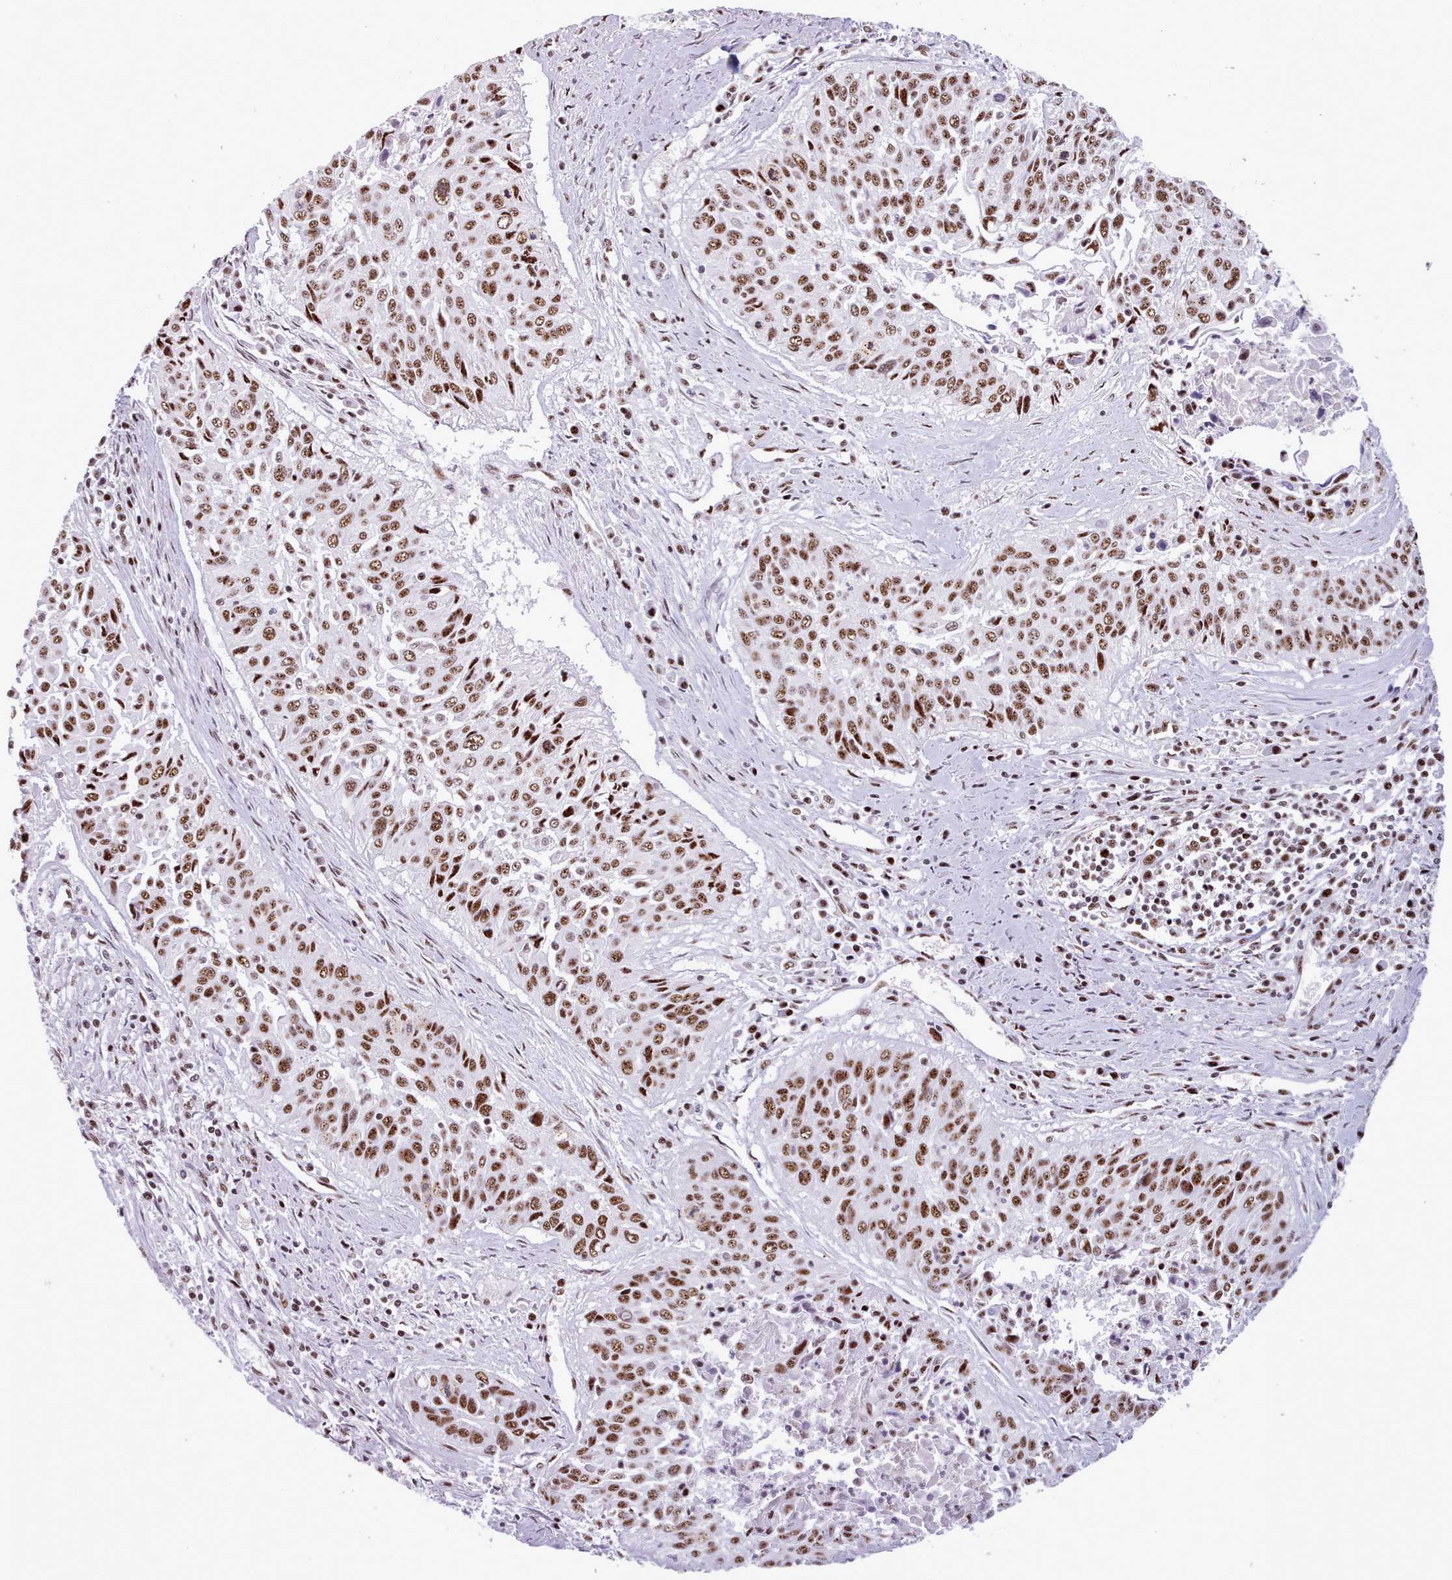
{"staining": {"intensity": "strong", "quantity": ">75%", "location": "nuclear"}, "tissue": "cervical cancer", "cell_type": "Tumor cells", "image_type": "cancer", "snomed": [{"axis": "morphology", "description": "Squamous cell carcinoma, NOS"}, {"axis": "topography", "description": "Cervix"}], "caption": "Cervical cancer (squamous cell carcinoma) stained for a protein reveals strong nuclear positivity in tumor cells. The staining was performed using DAB (3,3'-diaminobenzidine), with brown indicating positive protein expression. Nuclei are stained blue with hematoxylin.", "gene": "TMEM35B", "patient": {"sex": "female", "age": 55}}